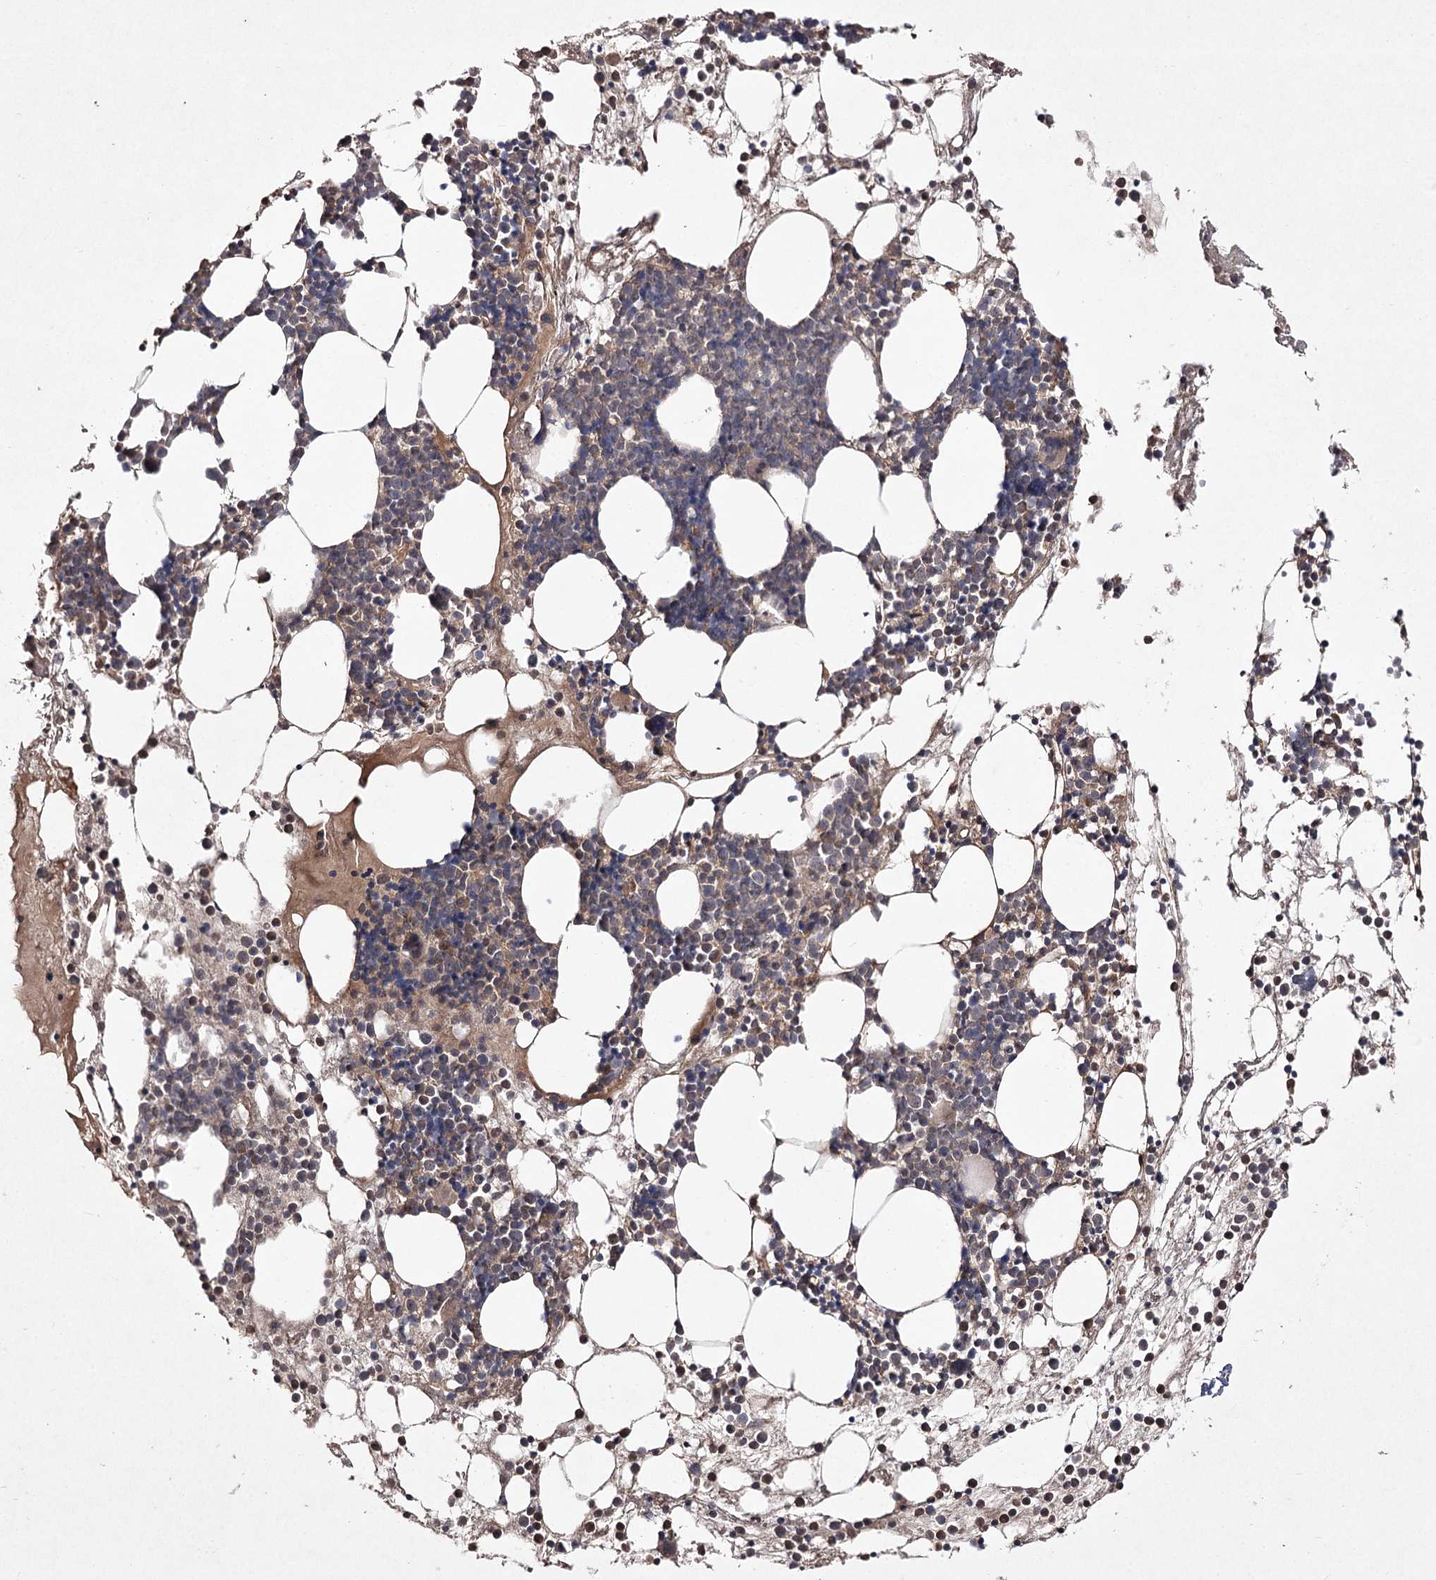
{"staining": {"intensity": "moderate", "quantity": "<25%", "location": "cytoplasmic/membranous"}, "tissue": "bone marrow", "cell_type": "Hematopoietic cells", "image_type": "normal", "snomed": [{"axis": "morphology", "description": "Normal tissue, NOS"}, {"axis": "topography", "description": "Bone marrow"}], "caption": "This micrograph demonstrates unremarkable bone marrow stained with immunohistochemistry to label a protein in brown. The cytoplasmic/membranous of hematopoietic cells show moderate positivity for the protein. Nuclei are counter-stained blue.", "gene": "FANCL", "patient": {"sex": "male", "age": 75}}